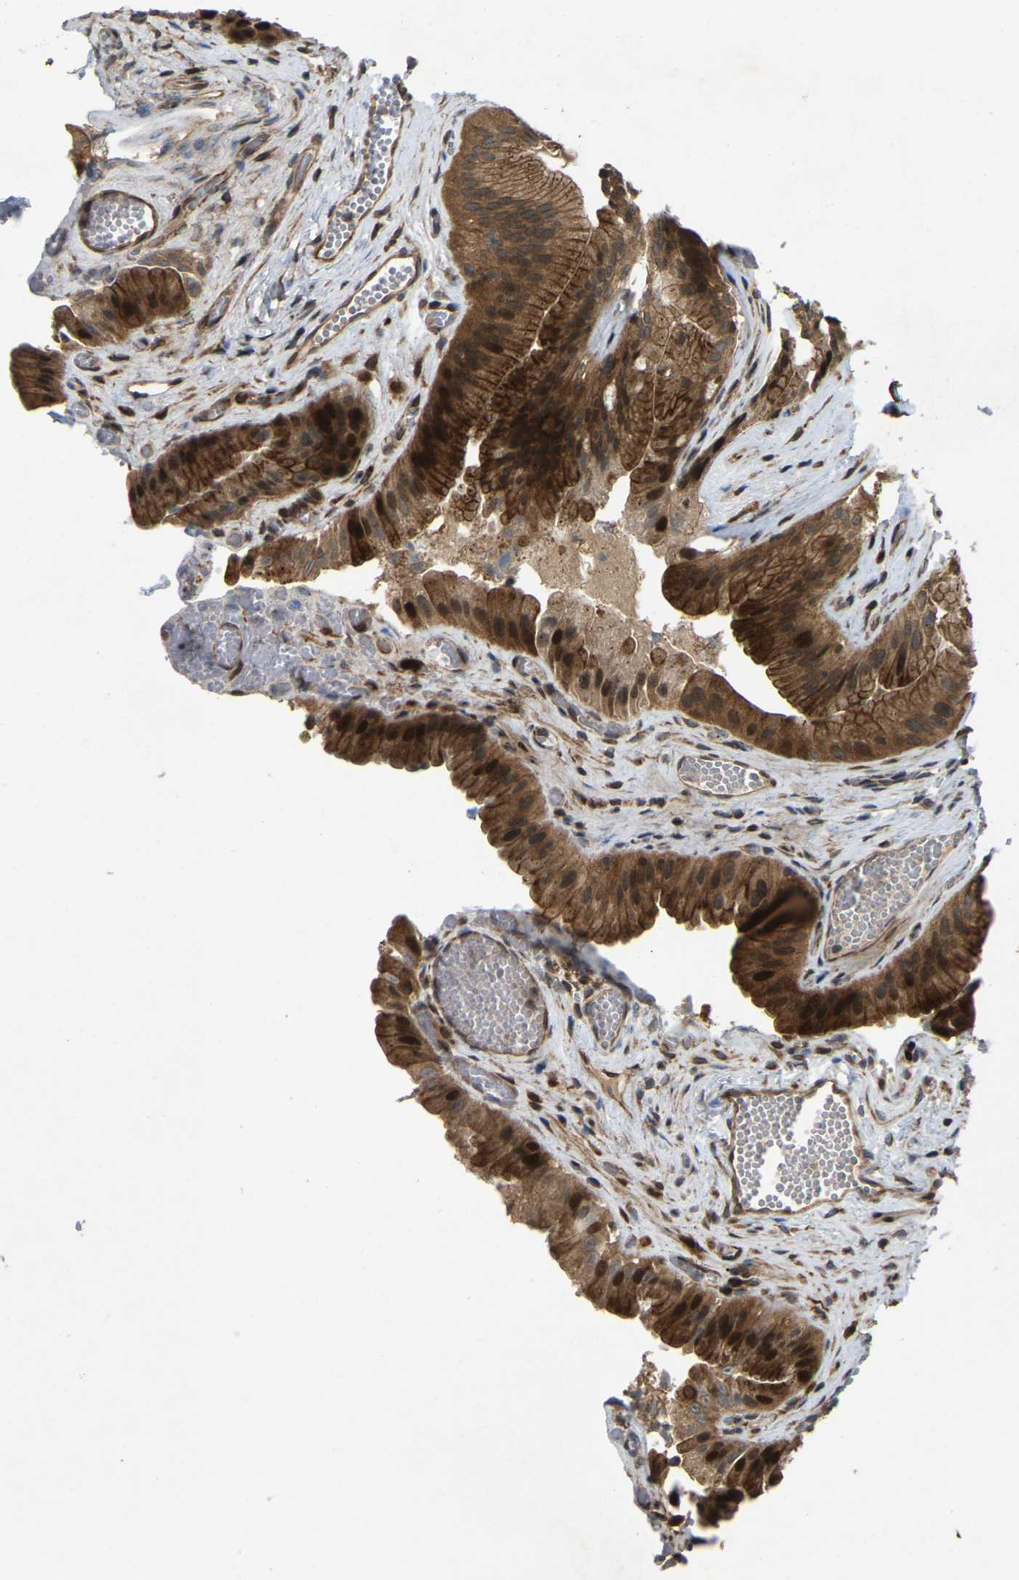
{"staining": {"intensity": "strong", "quantity": ">75%", "location": "cytoplasmic/membranous,nuclear"}, "tissue": "gallbladder", "cell_type": "Glandular cells", "image_type": "normal", "snomed": [{"axis": "morphology", "description": "Normal tissue, NOS"}, {"axis": "topography", "description": "Gallbladder"}], "caption": "Gallbladder stained with a brown dye reveals strong cytoplasmic/membranous,nuclear positive expression in about >75% of glandular cells.", "gene": "KIAA1549", "patient": {"sex": "male", "age": 49}}